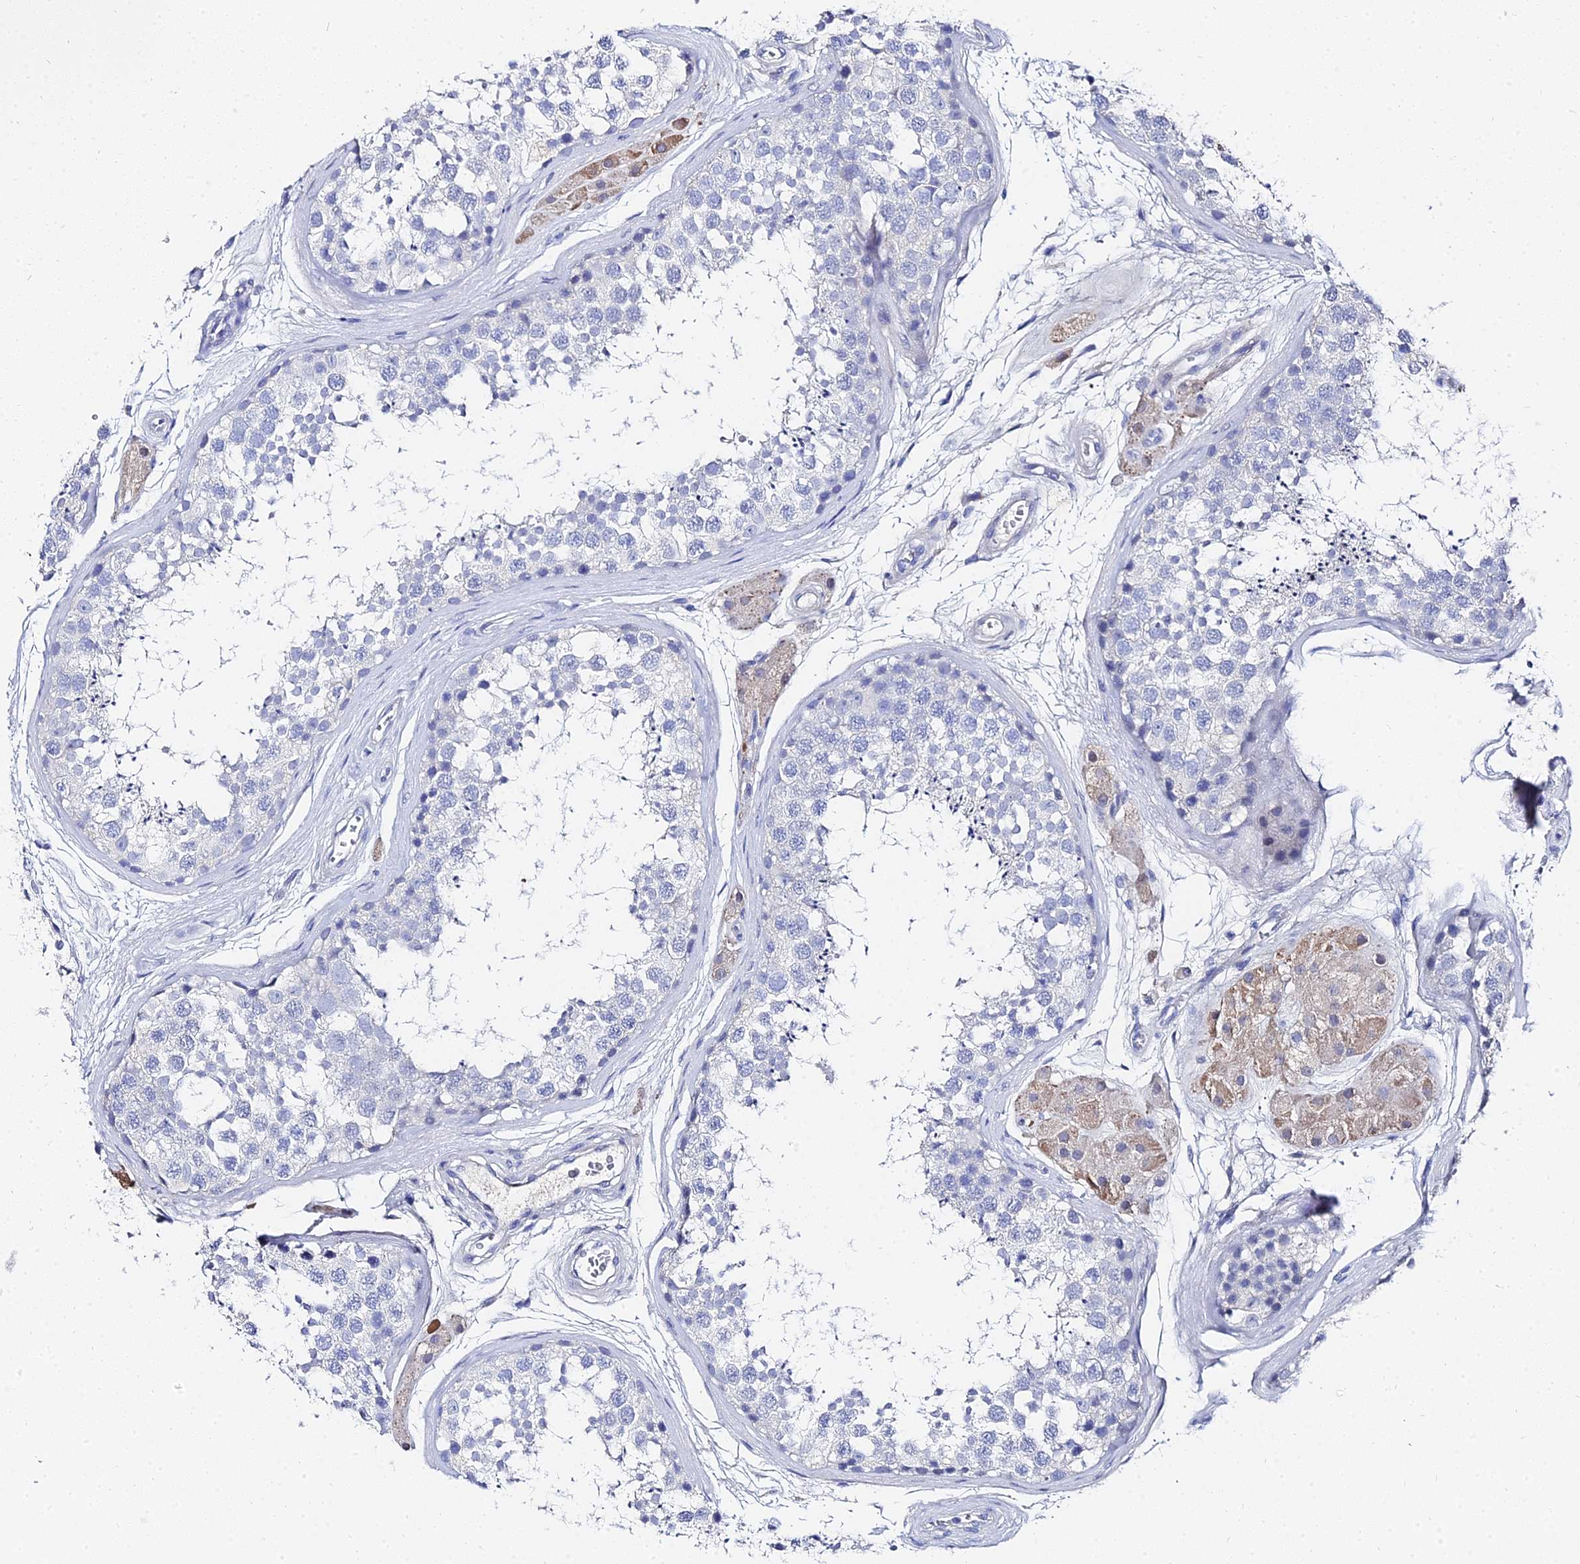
{"staining": {"intensity": "negative", "quantity": "none", "location": "none"}, "tissue": "testis", "cell_type": "Cells in seminiferous ducts", "image_type": "normal", "snomed": [{"axis": "morphology", "description": "Normal tissue, NOS"}, {"axis": "topography", "description": "Testis"}], "caption": "The micrograph shows no significant positivity in cells in seminiferous ducts of testis.", "gene": "KRT17", "patient": {"sex": "male", "age": 56}}